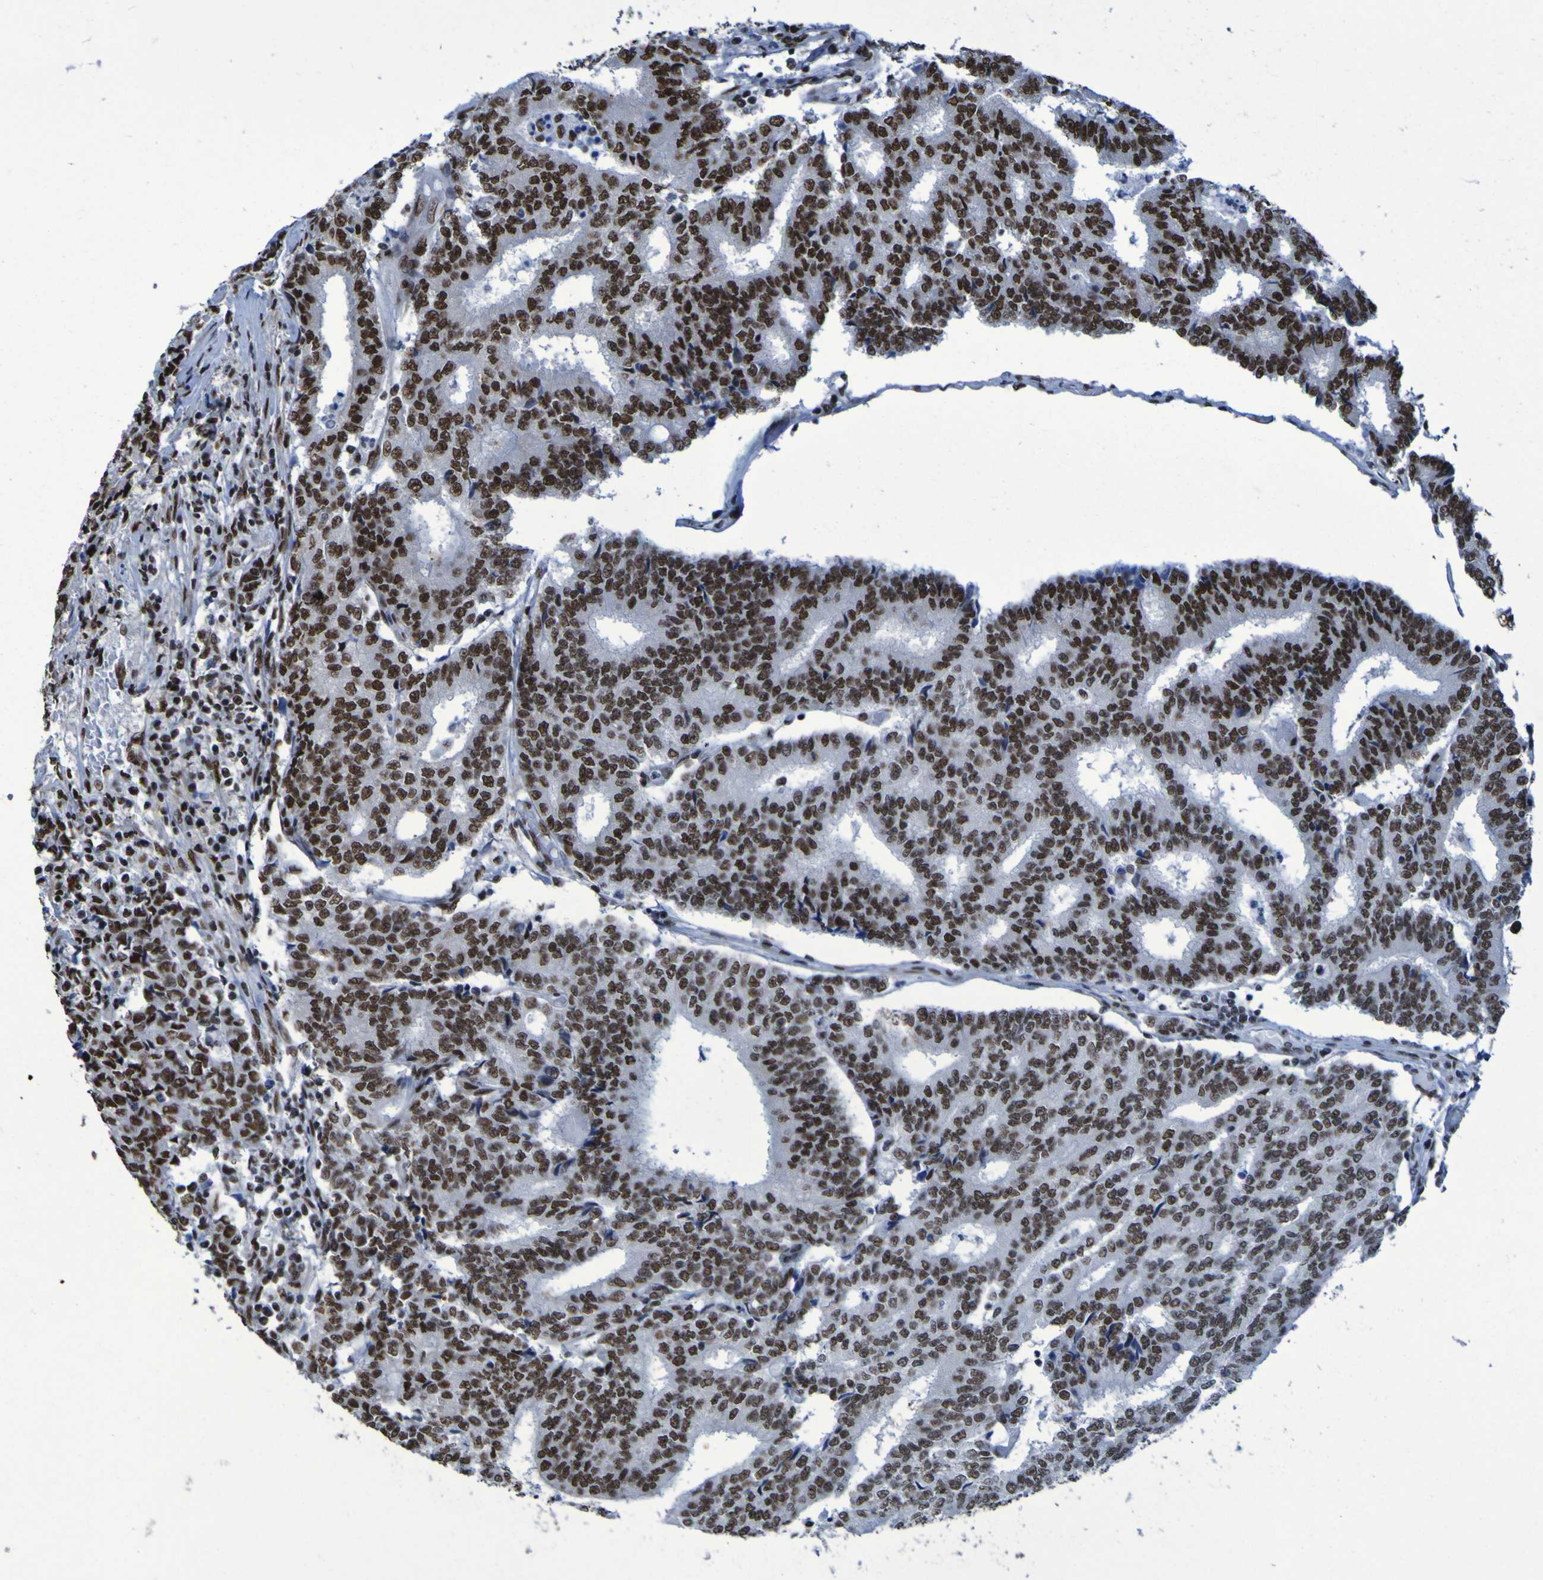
{"staining": {"intensity": "strong", "quantity": "25%-75%", "location": "nuclear"}, "tissue": "prostate cancer", "cell_type": "Tumor cells", "image_type": "cancer", "snomed": [{"axis": "morphology", "description": "Normal tissue, NOS"}, {"axis": "morphology", "description": "Adenocarcinoma, High grade"}, {"axis": "topography", "description": "Prostate"}, {"axis": "topography", "description": "Seminal veicle"}], "caption": "The micrograph demonstrates staining of prostate cancer, revealing strong nuclear protein positivity (brown color) within tumor cells.", "gene": "HNRNPR", "patient": {"sex": "male", "age": 55}}